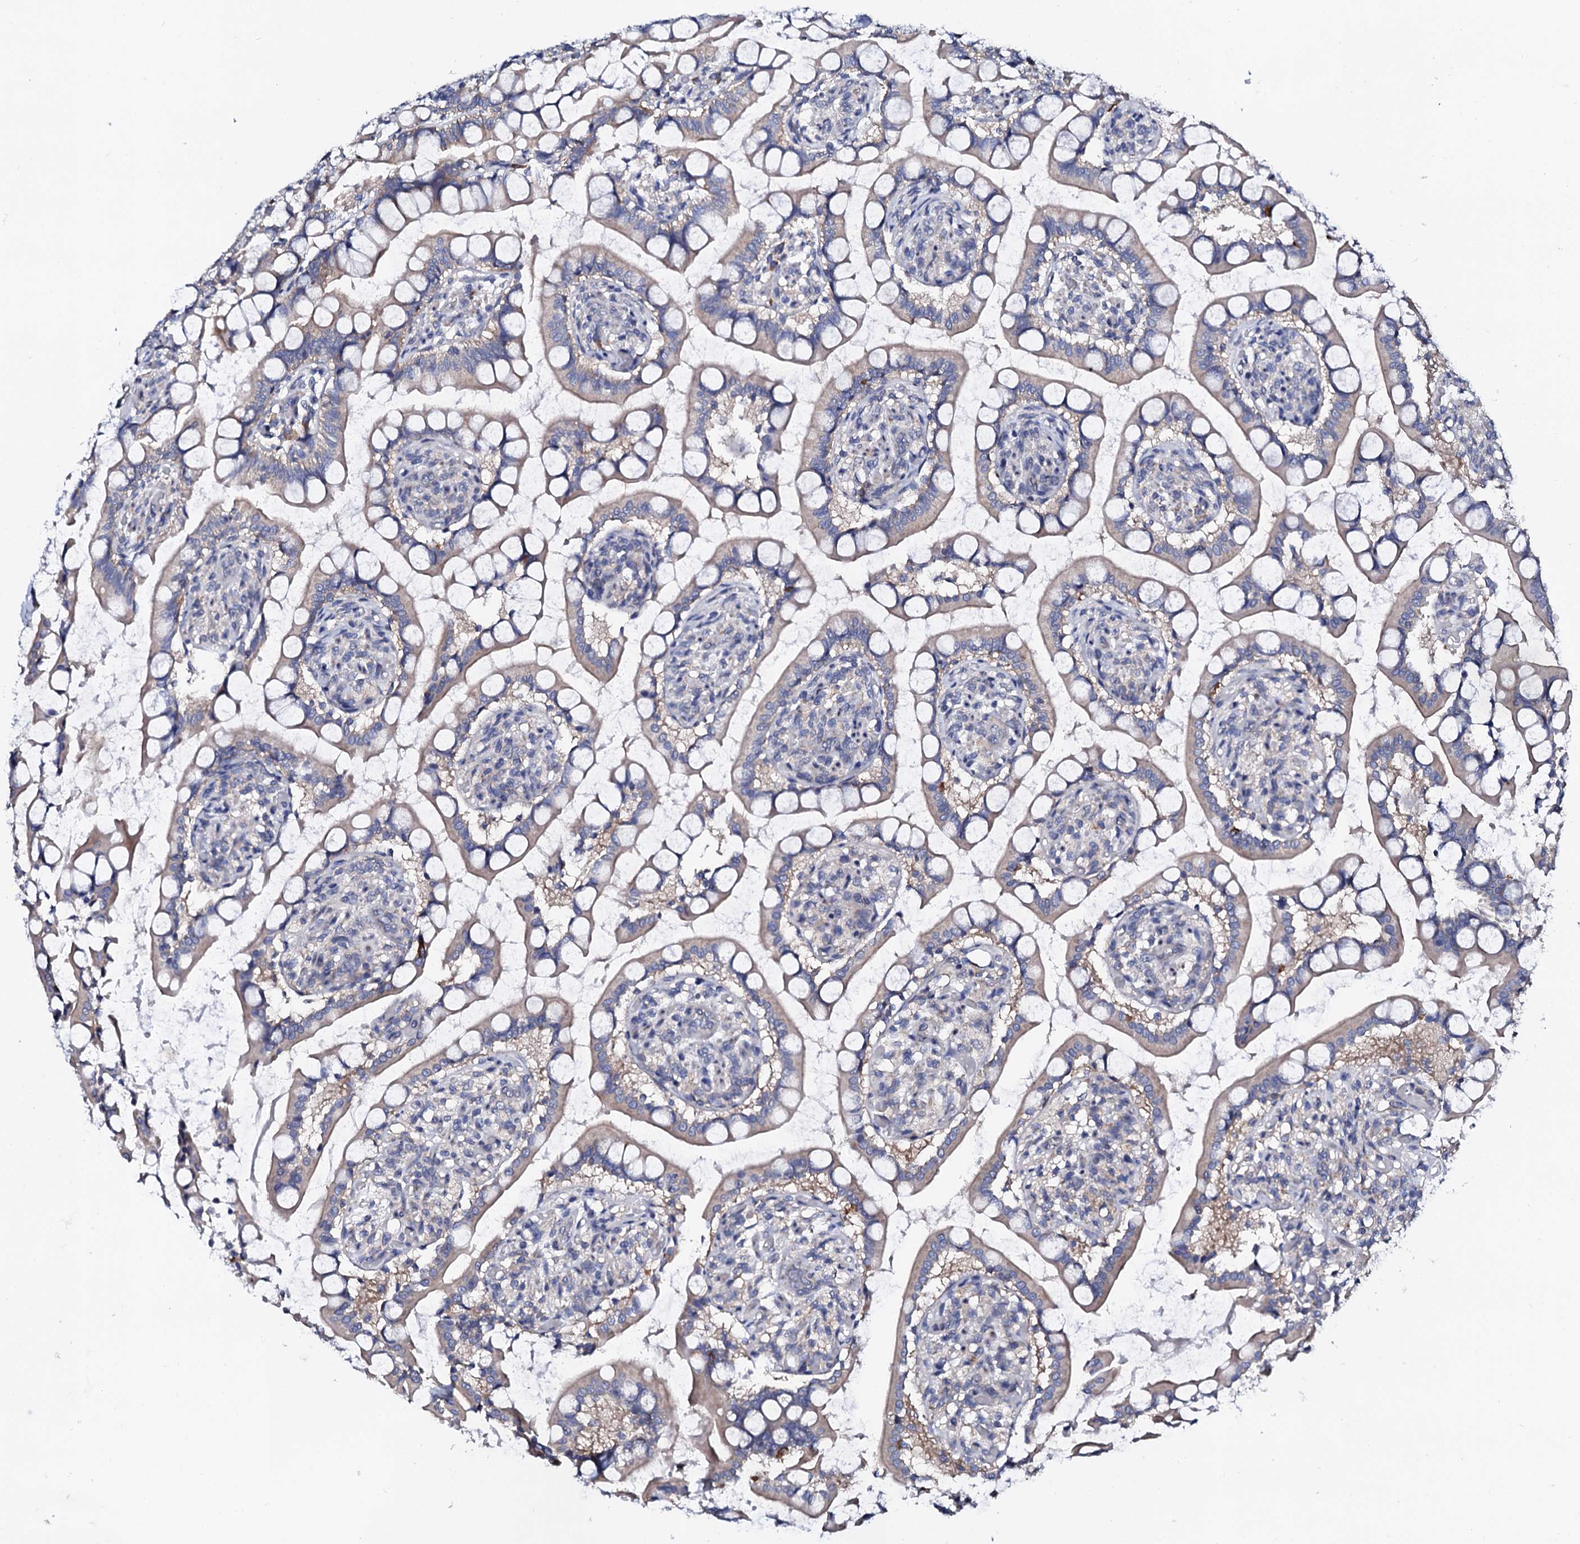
{"staining": {"intensity": "strong", "quantity": "25%-75%", "location": "cytoplasmic/membranous"}, "tissue": "small intestine", "cell_type": "Glandular cells", "image_type": "normal", "snomed": [{"axis": "morphology", "description": "Normal tissue, NOS"}, {"axis": "topography", "description": "Small intestine"}], "caption": "Protein staining of unremarkable small intestine demonstrates strong cytoplasmic/membranous expression in about 25%-75% of glandular cells. The protein of interest is shown in brown color, while the nuclei are stained blue.", "gene": "NUP58", "patient": {"sex": "male", "age": 52}}